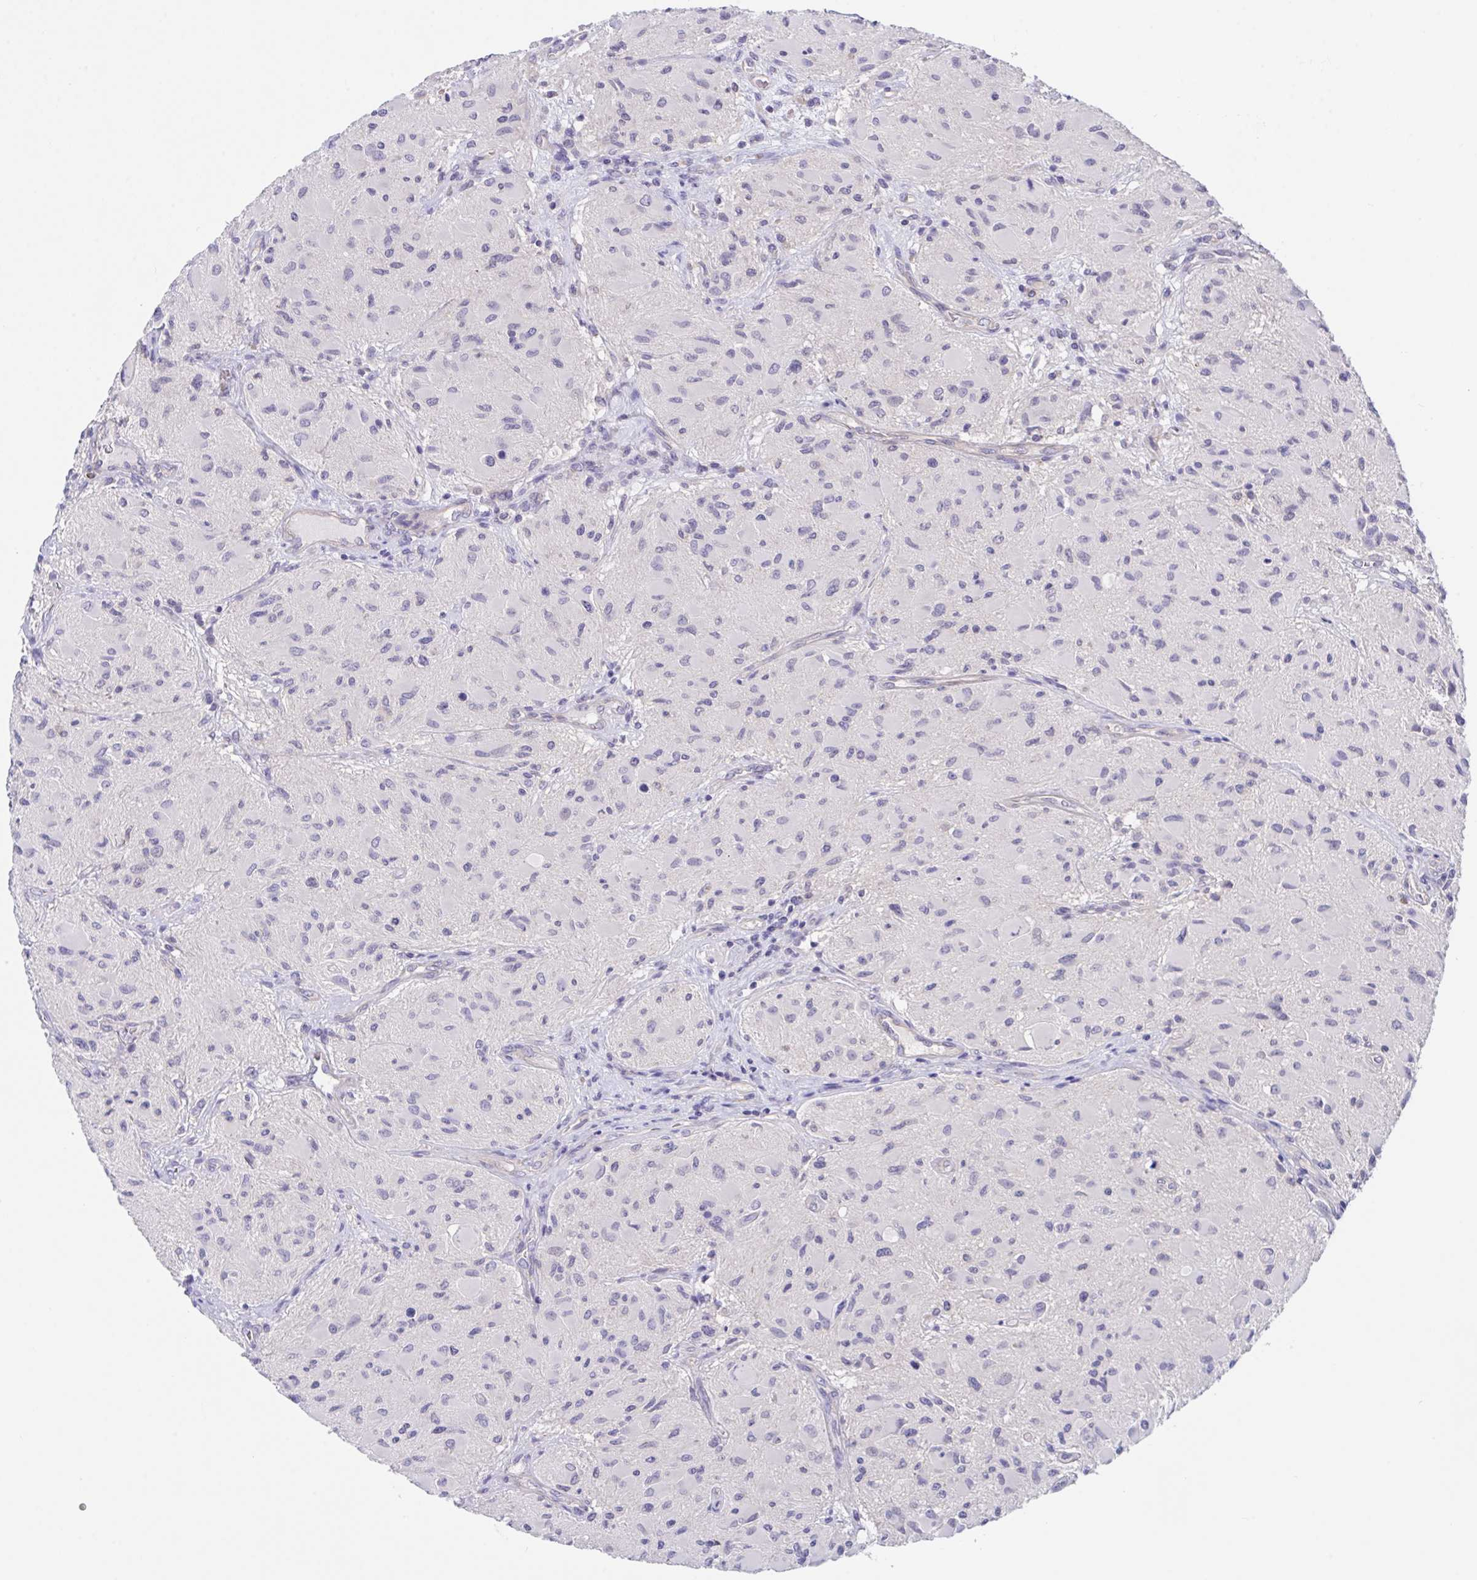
{"staining": {"intensity": "negative", "quantity": "none", "location": "none"}, "tissue": "glioma", "cell_type": "Tumor cells", "image_type": "cancer", "snomed": [{"axis": "morphology", "description": "Glioma, malignant, High grade"}, {"axis": "topography", "description": "Brain"}], "caption": "IHC of glioma shows no expression in tumor cells.", "gene": "RHOXF1", "patient": {"sex": "female", "age": 65}}